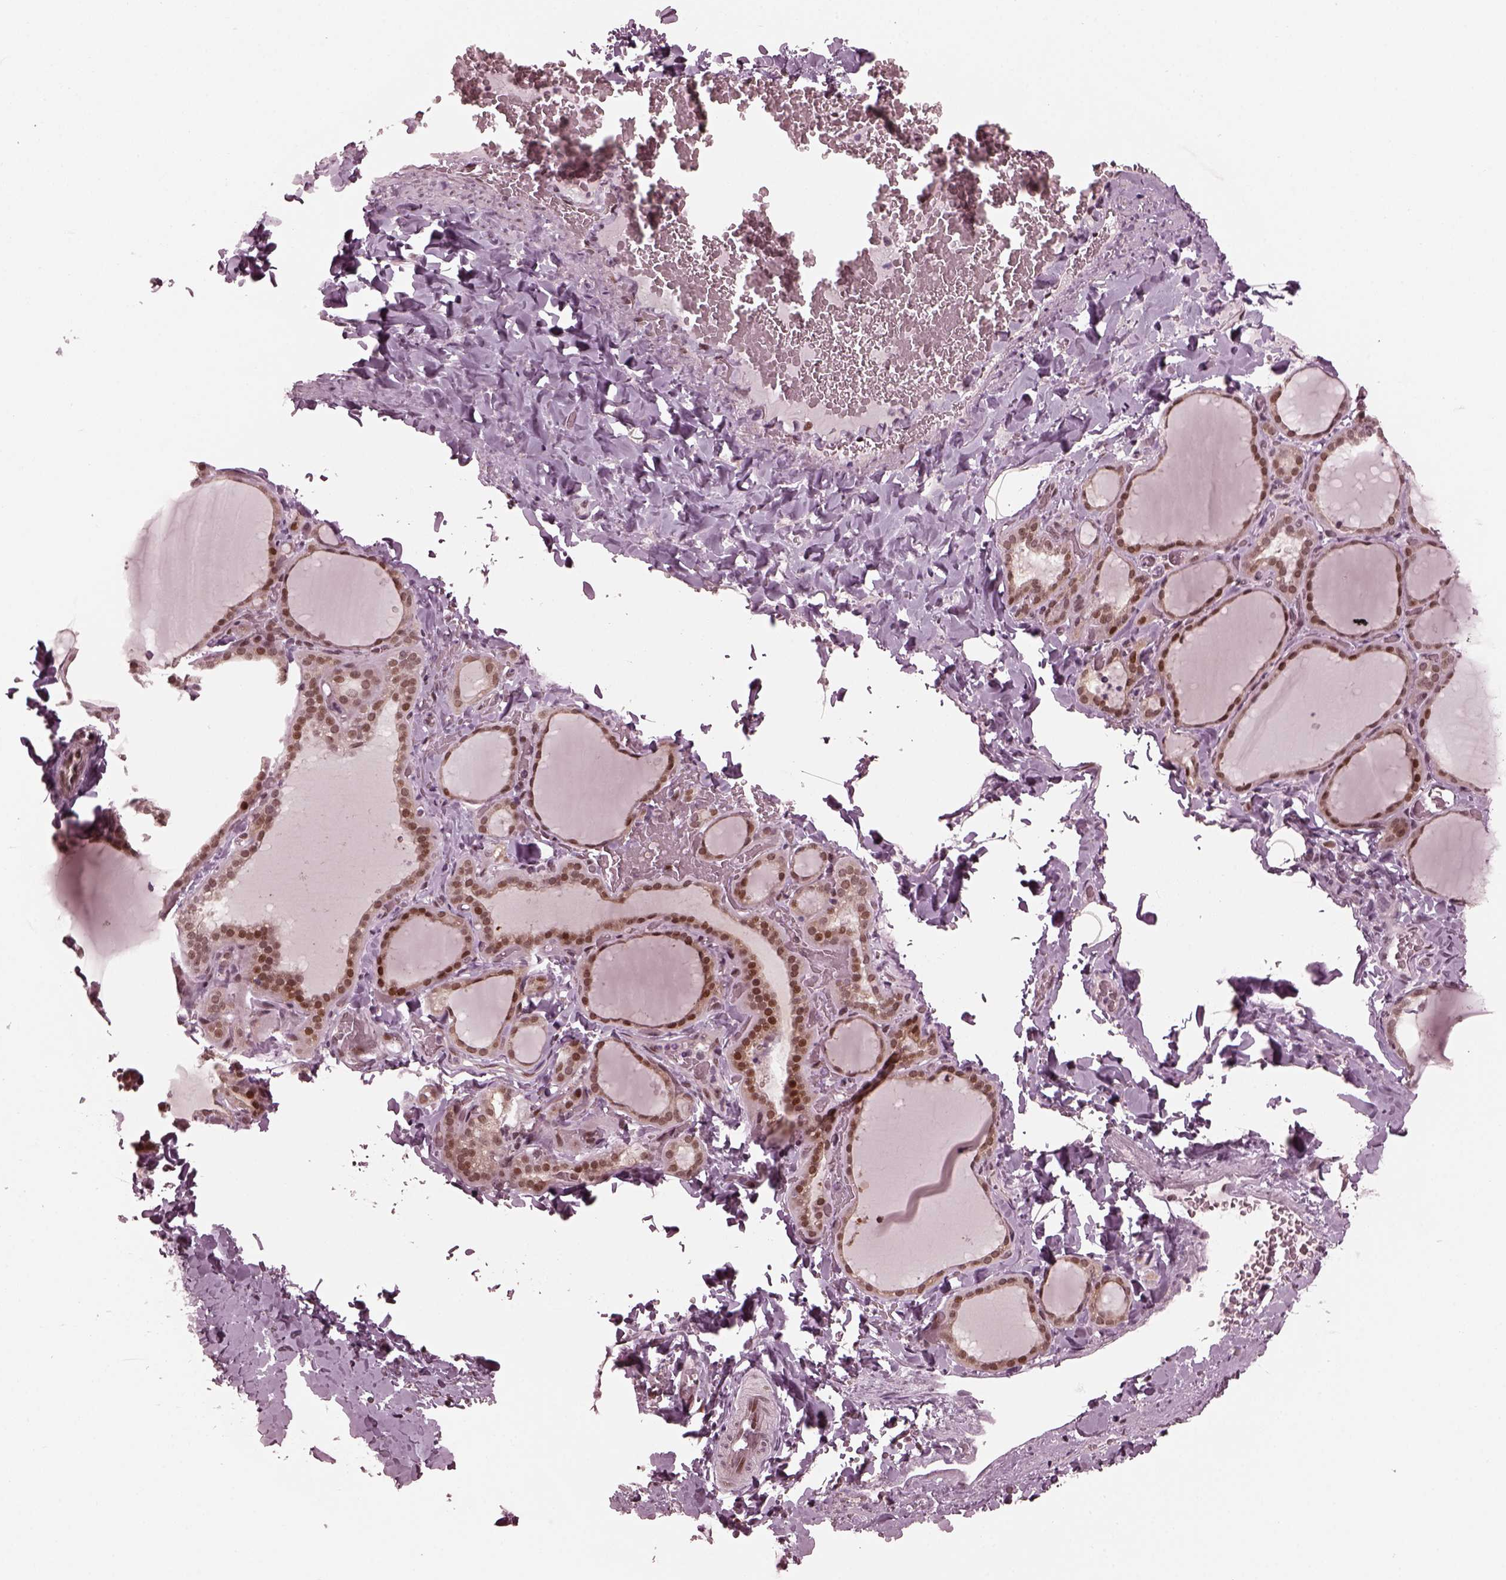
{"staining": {"intensity": "strong", "quantity": "25%-75%", "location": "nuclear"}, "tissue": "thyroid gland", "cell_type": "Glandular cells", "image_type": "normal", "snomed": [{"axis": "morphology", "description": "Normal tissue, NOS"}, {"axis": "topography", "description": "Thyroid gland"}], "caption": "Protein expression analysis of normal thyroid gland exhibits strong nuclear expression in about 25%-75% of glandular cells. (Stains: DAB in brown, nuclei in blue, Microscopy: brightfield microscopy at high magnification).", "gene": "TRIB3", "patient": {"sex": "female", "age": 22}}